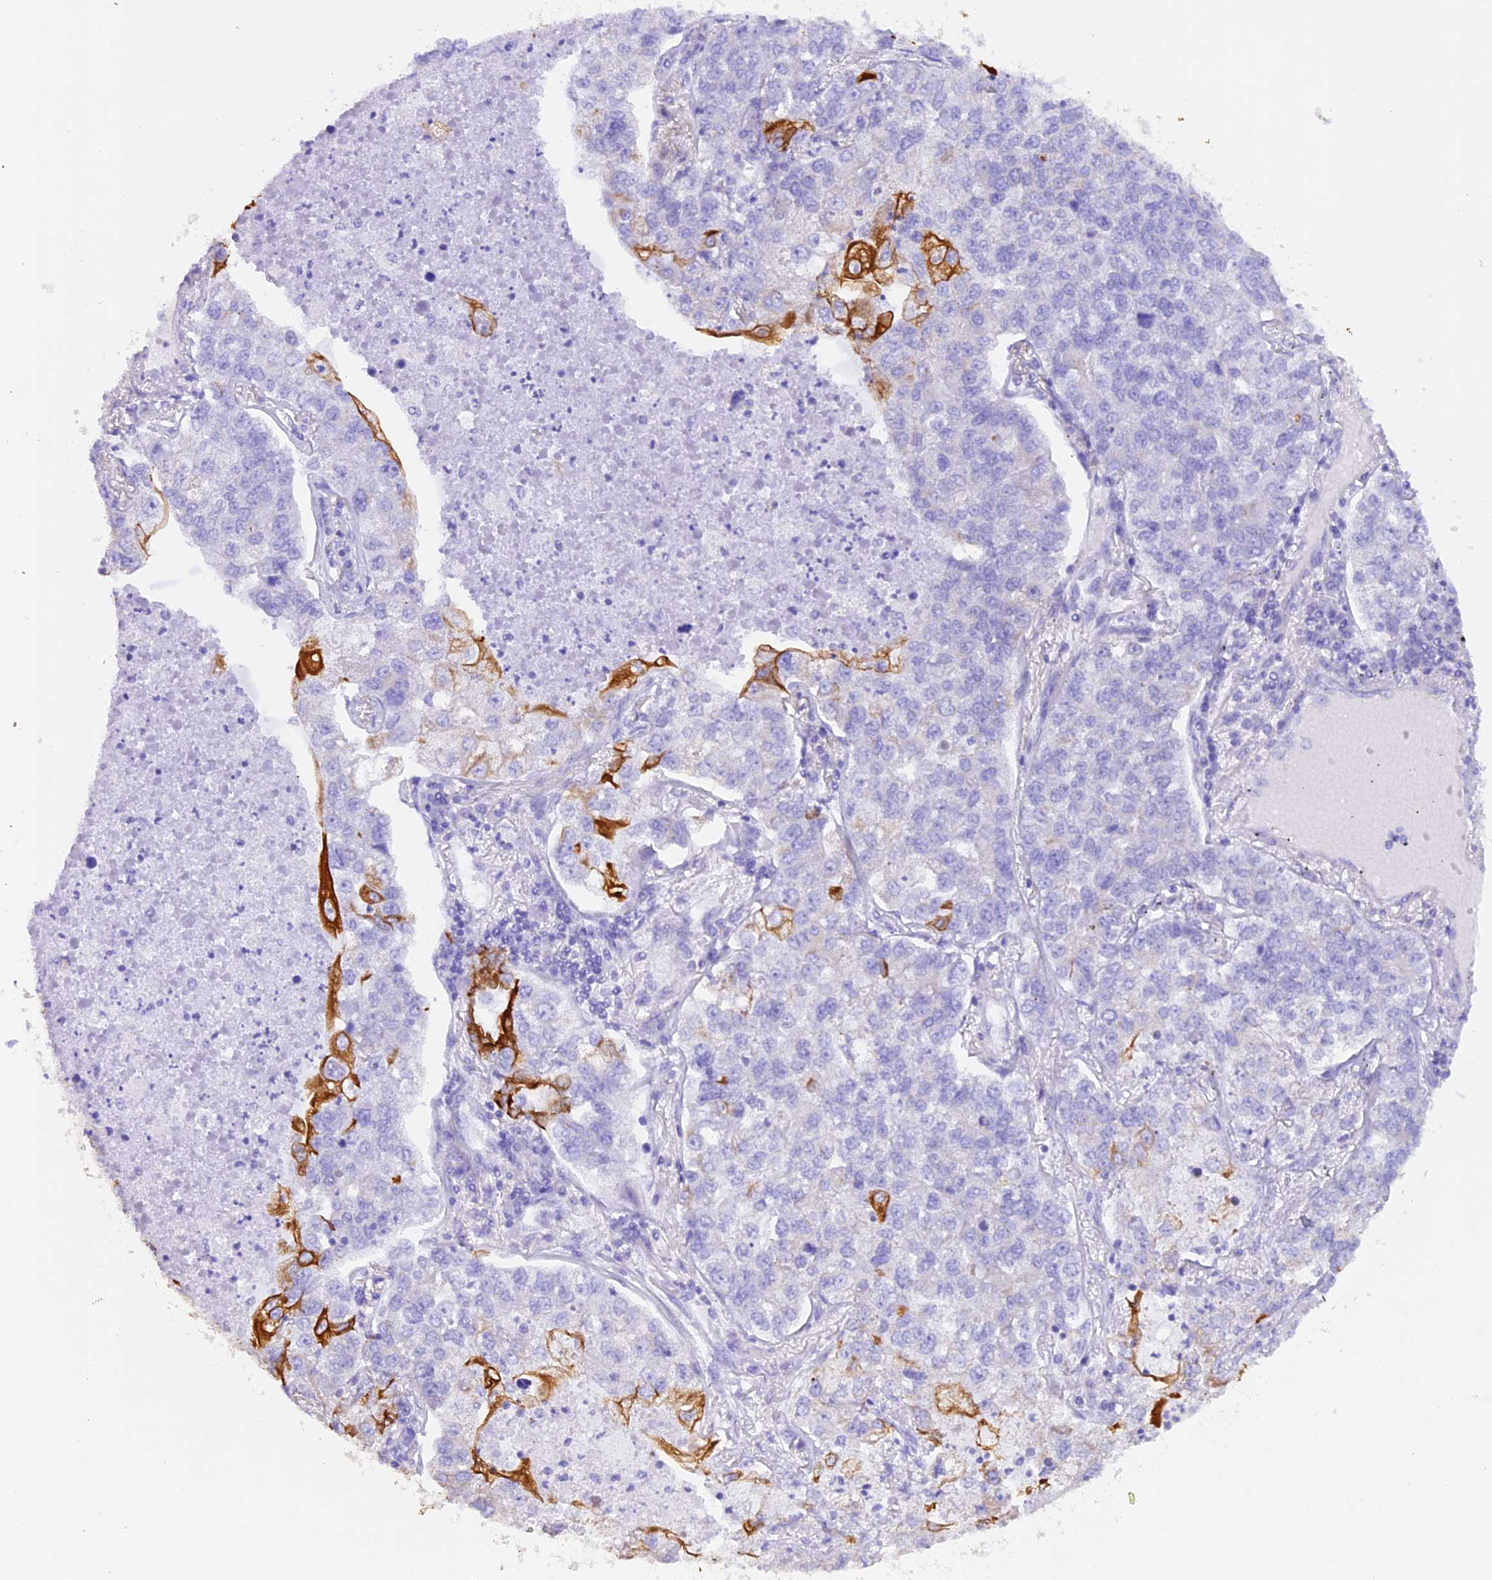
{"staining": {"intensity": "strong", "quantity": "<25%", "location": "cytoplasmic/membranous"}, "tissue": "lung cancer", "cell_type": "Tumor cells", "image_type": "cancer", "snomed": [{"axis": "morphology", "description": "Adenocarcinoma, NOS"}, {"axis": "topography", "description": "Lung"}], "caption": "This photomicrograph exhibits immunohistochemistry (IHC) staining of lung adenocarcinoma, with medium strong cytoplasmic/membranous expression in about <25% of tumor cells.", "gene": "PKIA", "patient": {"sex": "male", "age": 49}}